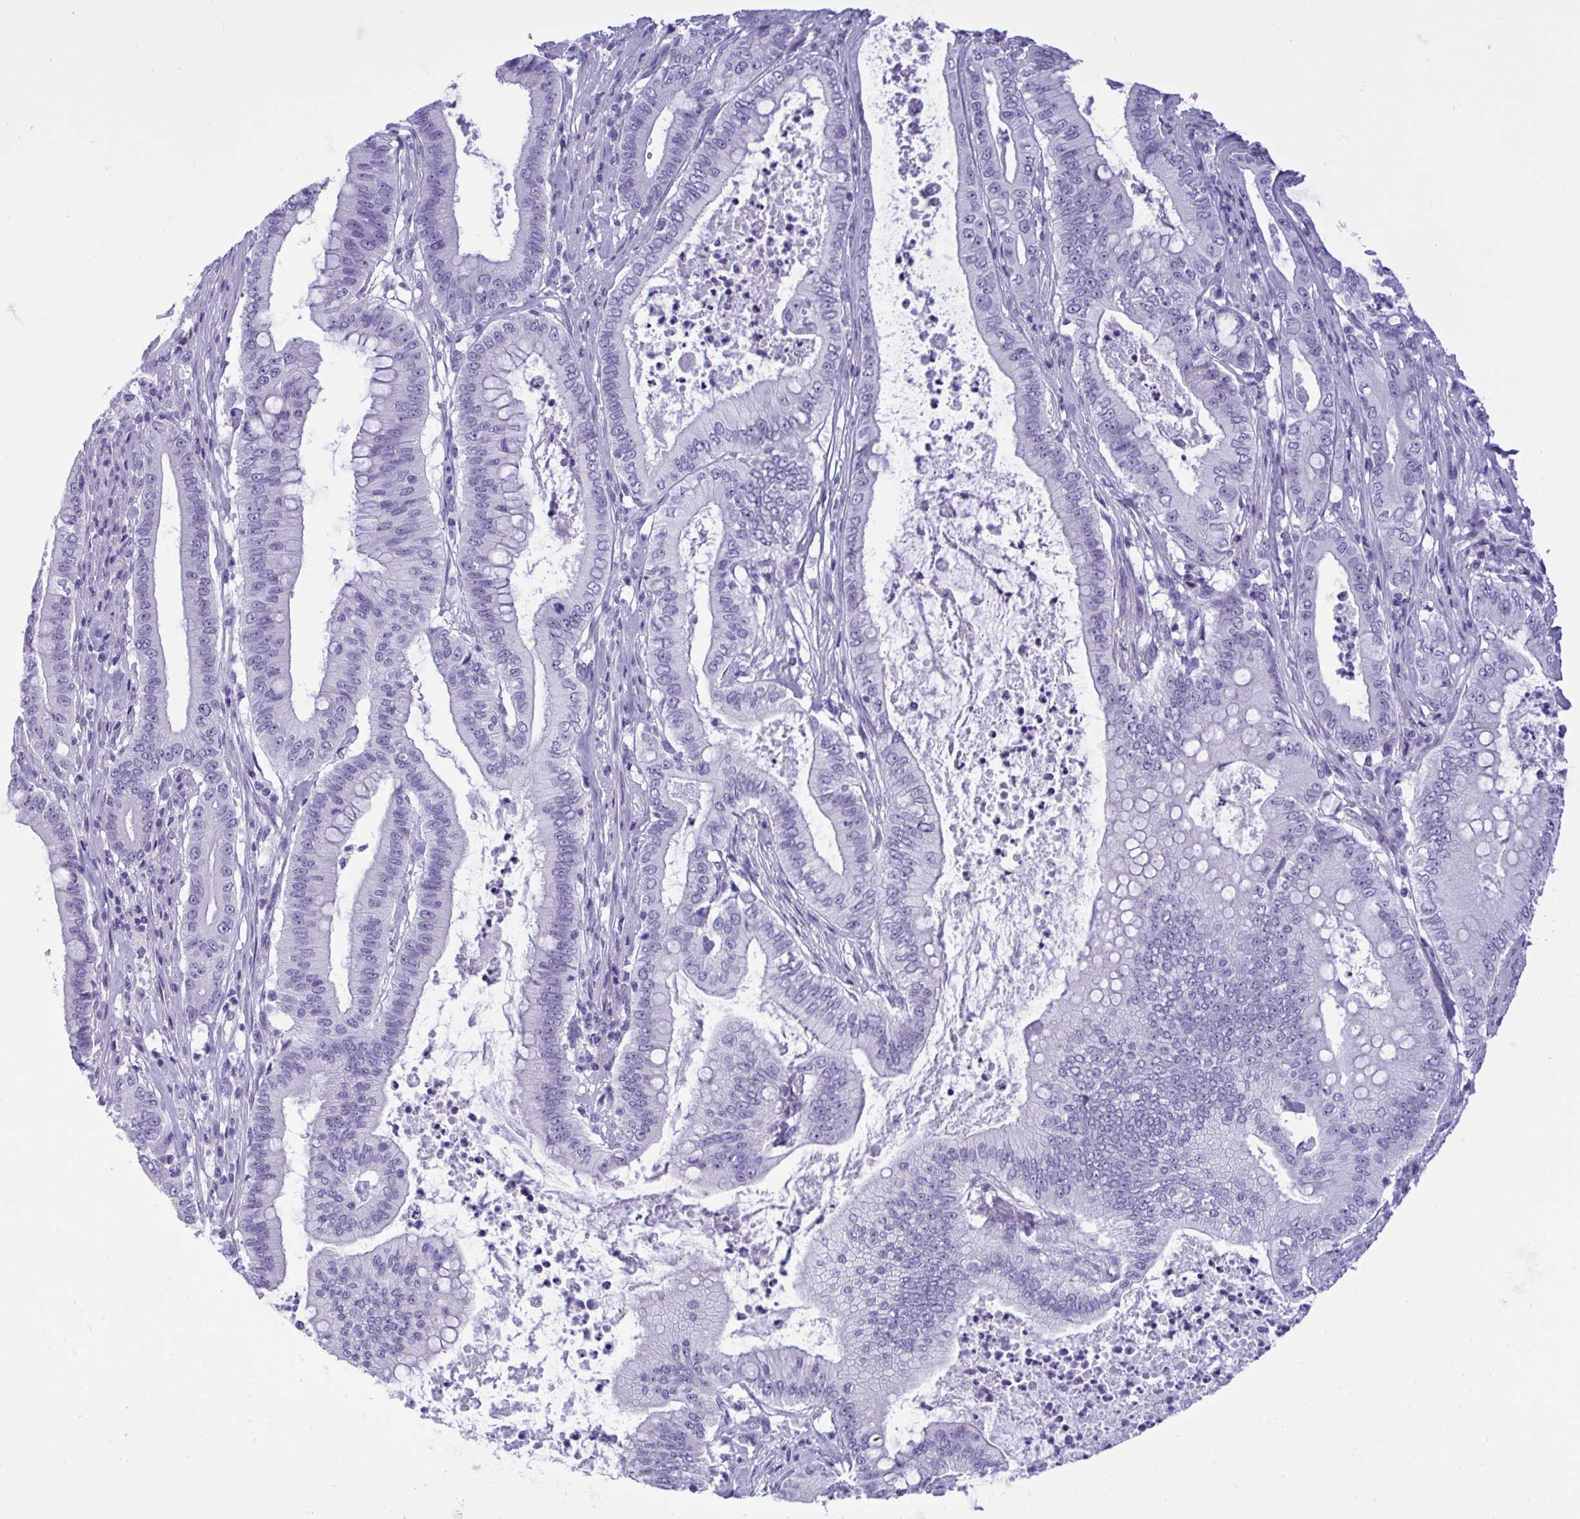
{"staining": {"intensity": "negative", "quantity": "none", "location": "none"}, "tissue": "pancreatic cancer", "cell_type": "Tumor cells", "image_type": "cancer", "snomed": [{"axis": "morphology", "description": "Adenocarcinoma, NOS"}, {"axis": "topography", "description": "Pancreas"}], "caption": "The IHC image has no significant staining in tumor cells of pancreatic cancer (adenocarcinoma) tissue.", "gene": "YBX2", "patient": {"sex": "male", "age": 71}}